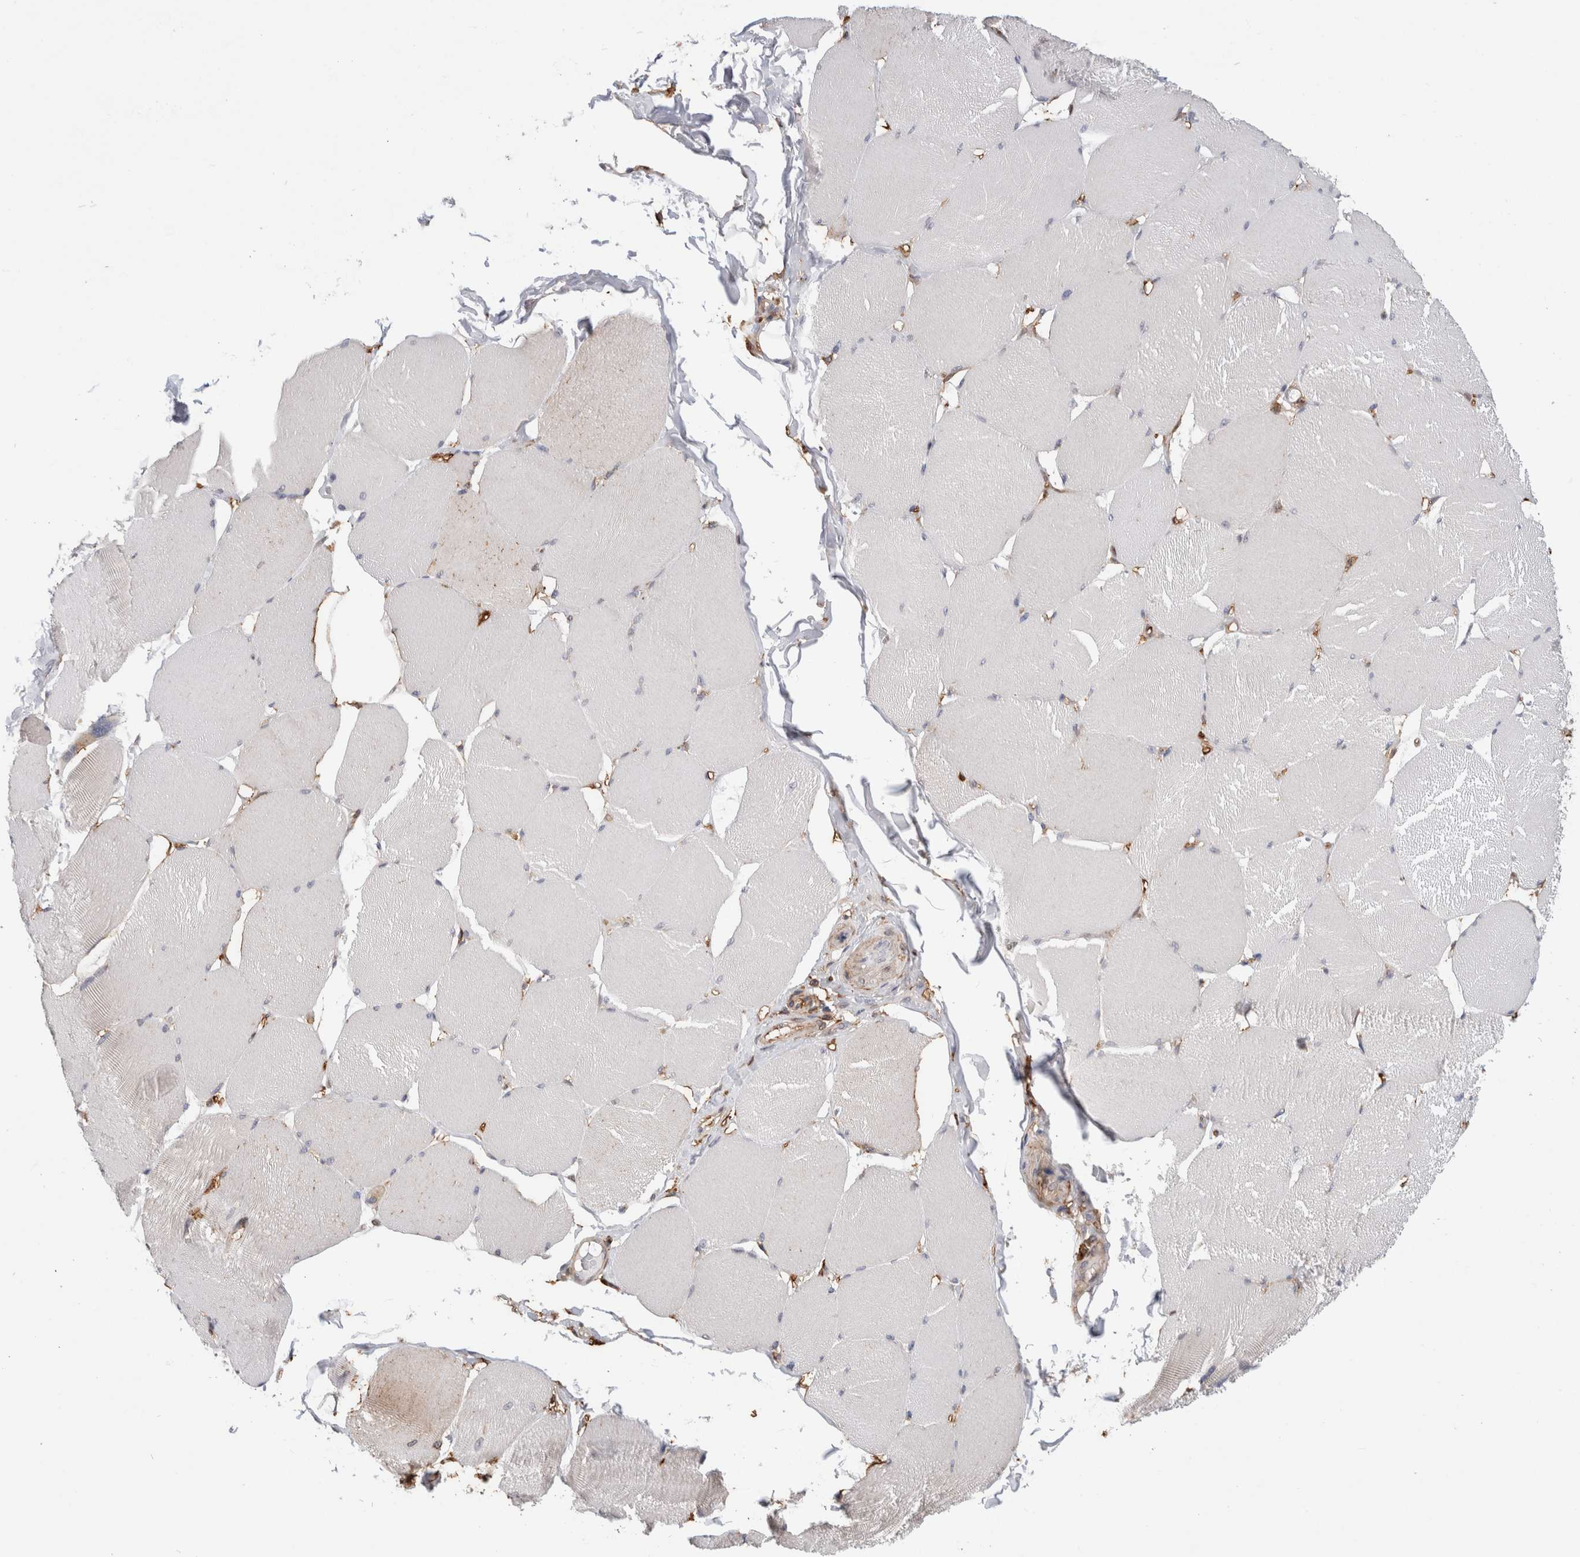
{"staining": {"intensity": "negative", "quantity": "none", "location": "none"}, "tissue": "skeletal muscle", "cell_type": "Myocytes", "image_type": "normal", "snomed": [{"axis": "morphology", "description": "Normal tissue, NOS"}, {"axis": "topography", "description": "Skin"}, {"axis": "topography", "description": "Skeletal muscle"}], "caption": "Protein analysis of normal skeletal muscle shows no significant positivity in myocytes.", "gene": "CCDC88B", "patient": {"sex": "male", "age": 83}}